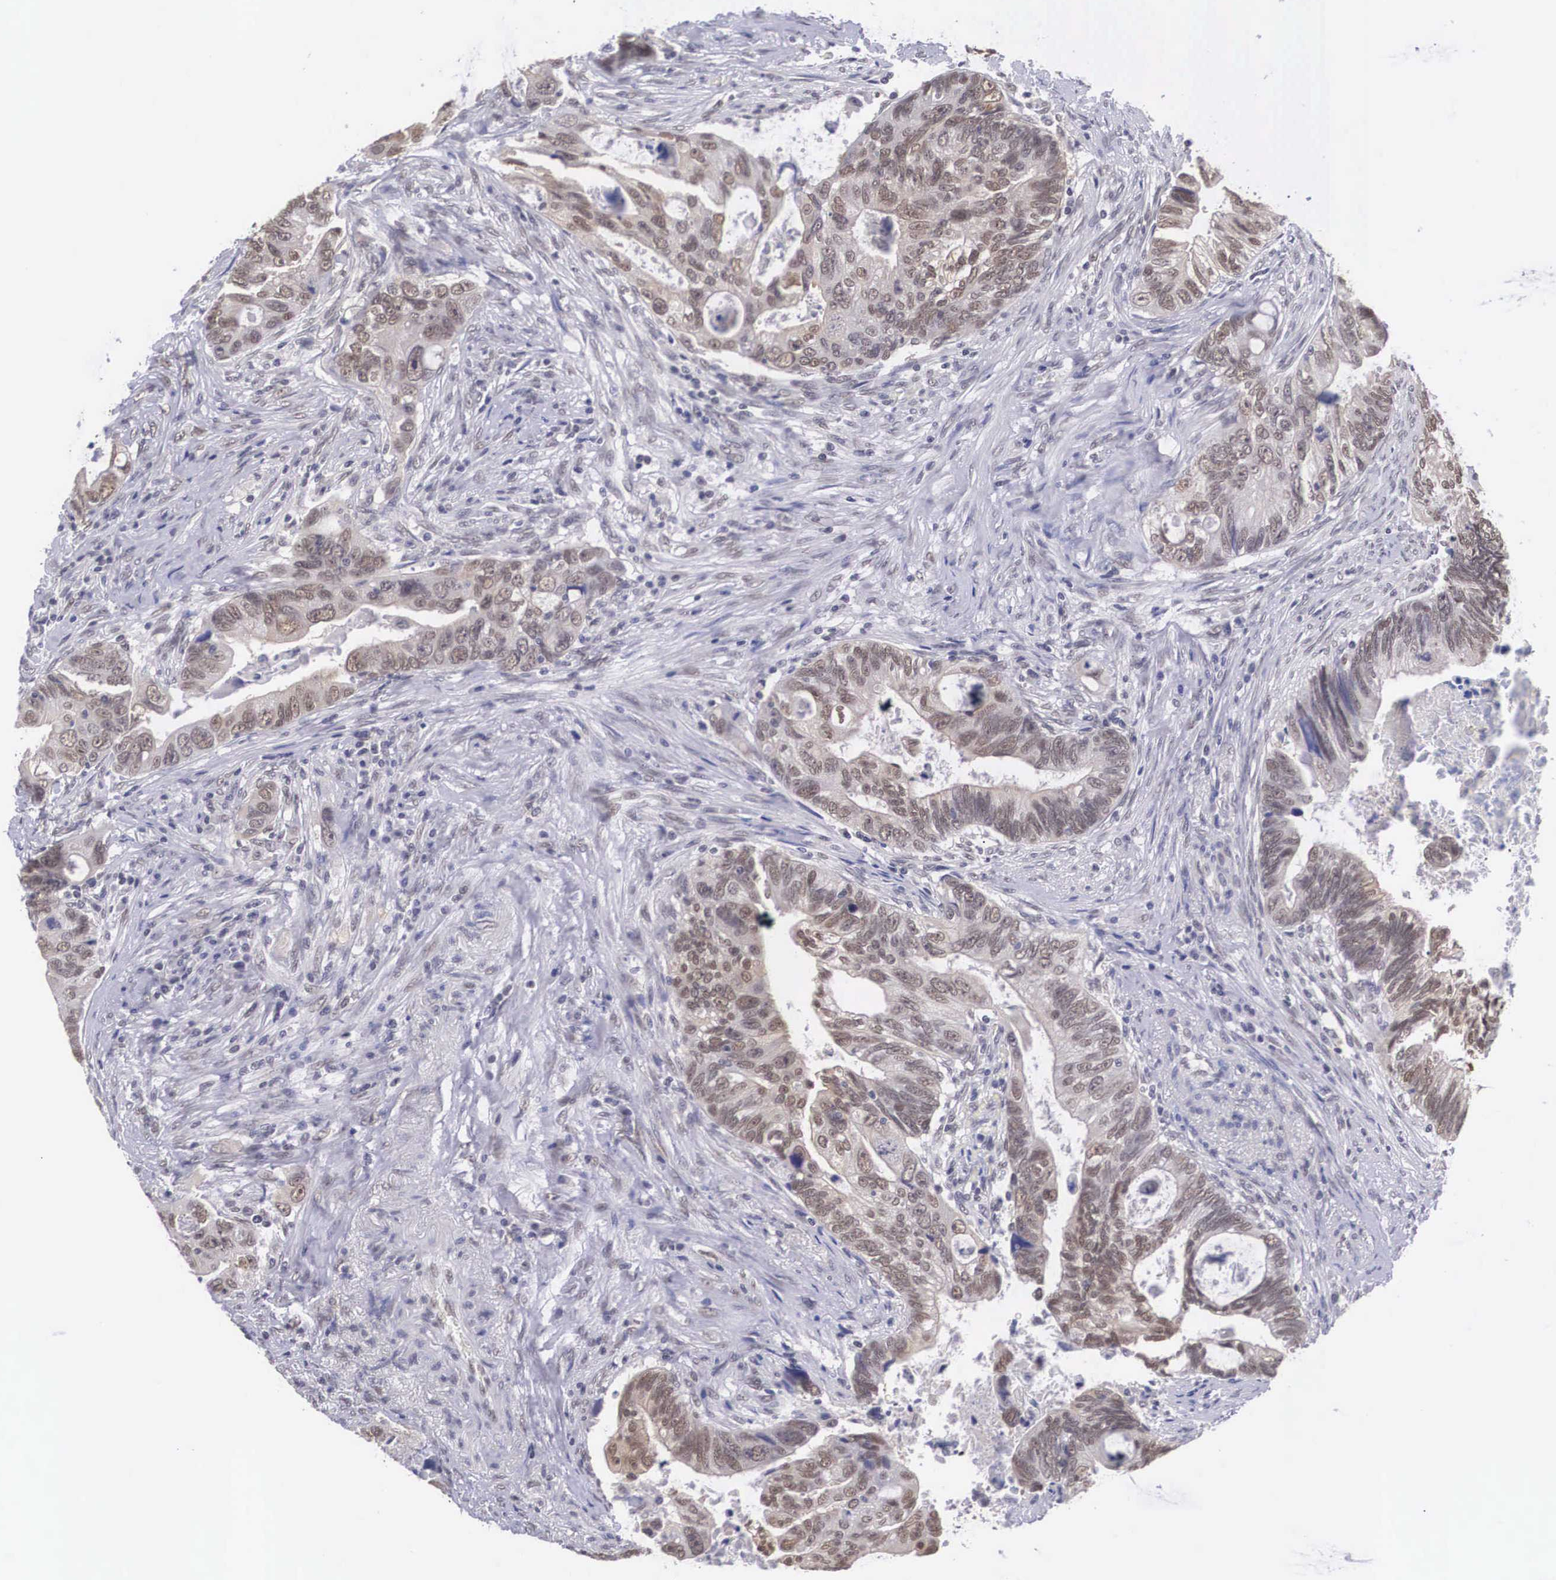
{"staining": {"intensity": "weak", "quantity": ">75%", "location": "cytoplasmic/membranous,nuclear"}, "tissue": "colorectal cancer", "cell_type": "Tumor cells", "image_type": "cancer", "snomed": [{"axis": "morphology", "description": "Adenocarcinoma, NOS"}, {"axis": "topography", "description": "Rectum"}], "caption": "Immunohistochemistry staining of colorectal cancer, which displays low levels of weak cytoplasmic/membranous and nuclear expression in approximately >75% of tumor cells indicating weak cytoplasmic/membranous and nuclear protein expression. The staining was performed using DAB (3,3'-diaminobenzidine) (brown) for protein detection and nuclei were counterstained in hematoxylin (blue).", "gene": "NINL", "patient": {"sex": "female", "age": 57}}